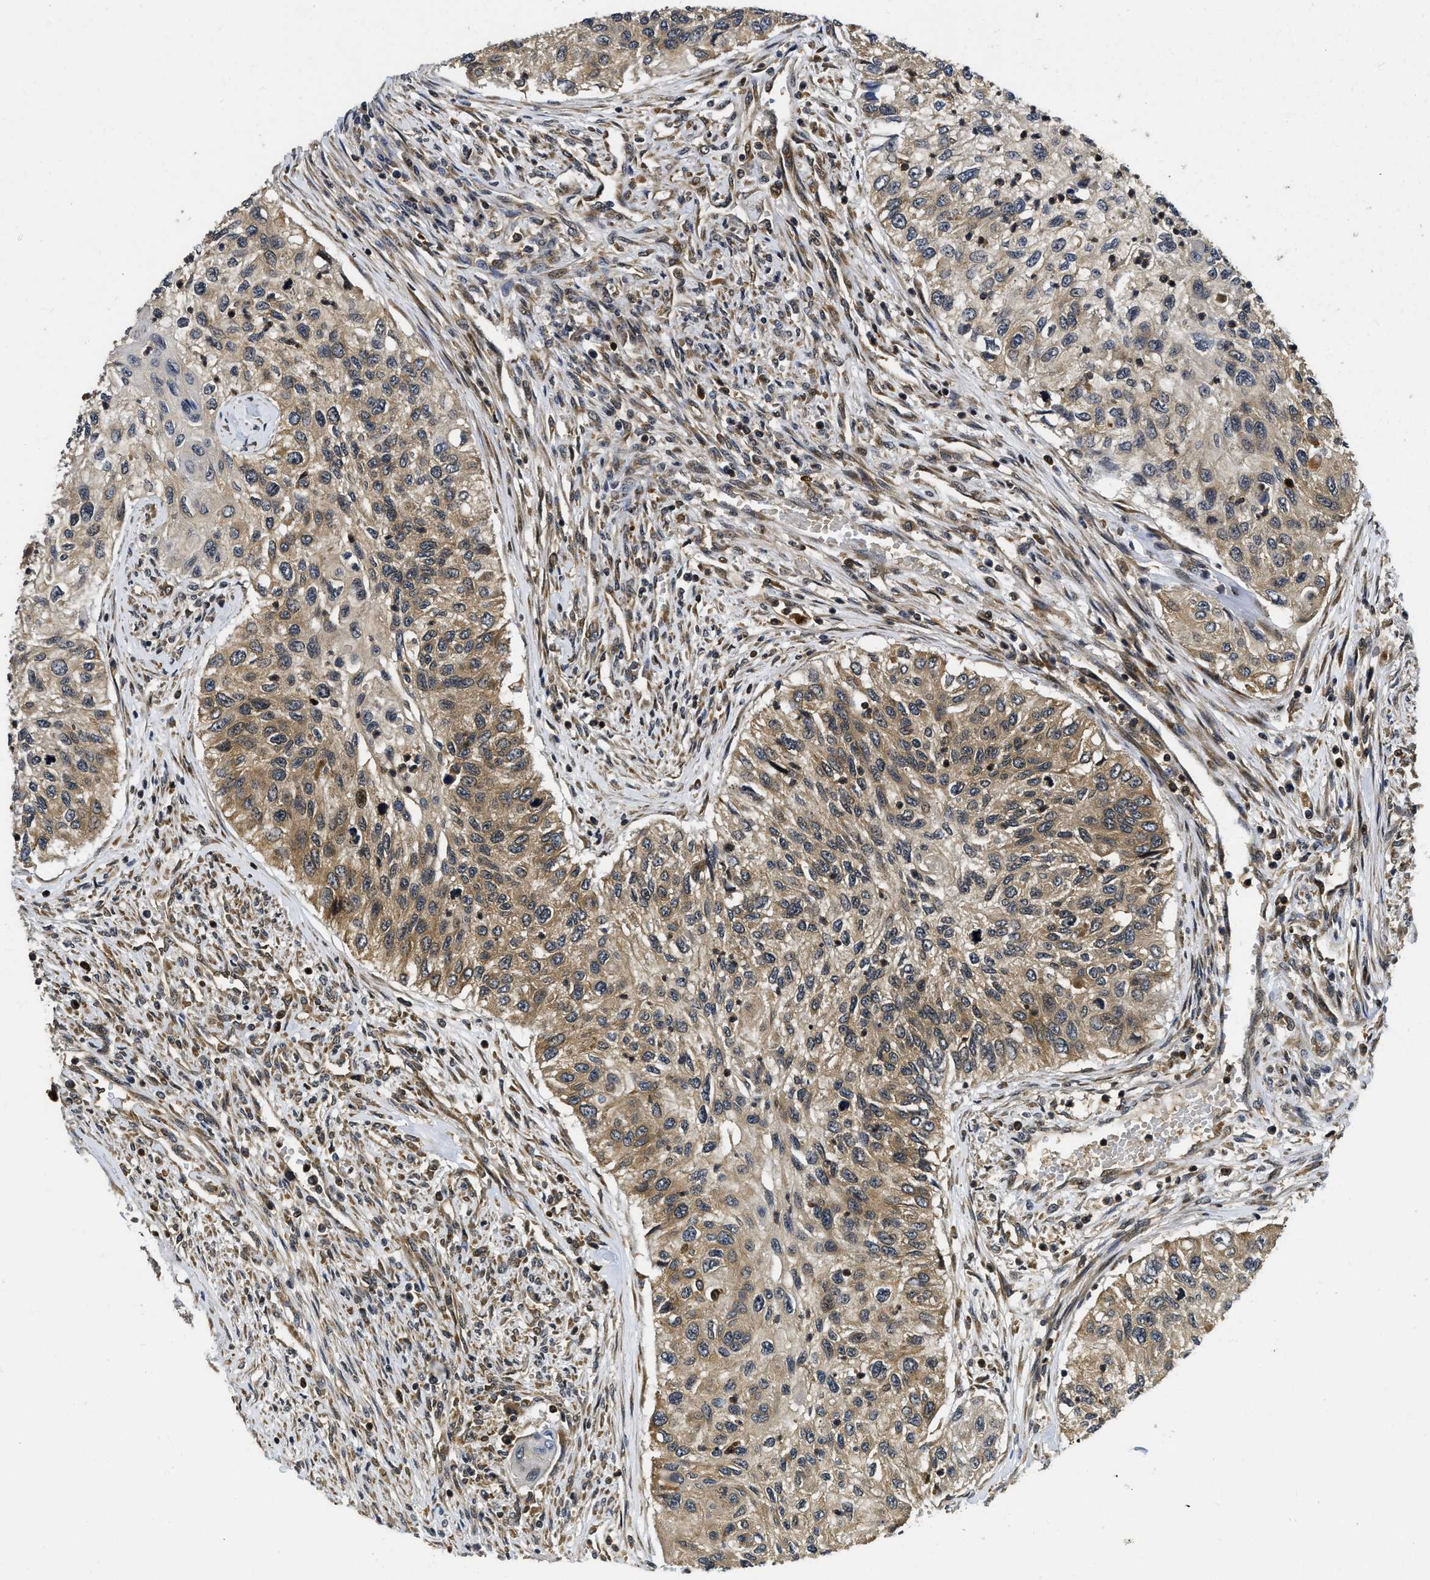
{"staining": {"intensity": "moderate", "quantity": ">75%", "location": "cytoplasmic/membranous"}, "tissue": "urothelial cancer", "cell_type": "Tumor cells", "image_type": "cancer", "snomed": [{"axis": "morphology", "description": "Urothelial carcinoma, High grade"}, {"axis": "topography", "description": "Urinary bladder"}], "caption": "Protein staining of urothelial cancer tissue exhibits moderate cytoplasmic/membranous positivity in about >75% of tumor cells.", "gene": "ADSL", "patient": {"sex": "female", "age": 60}}